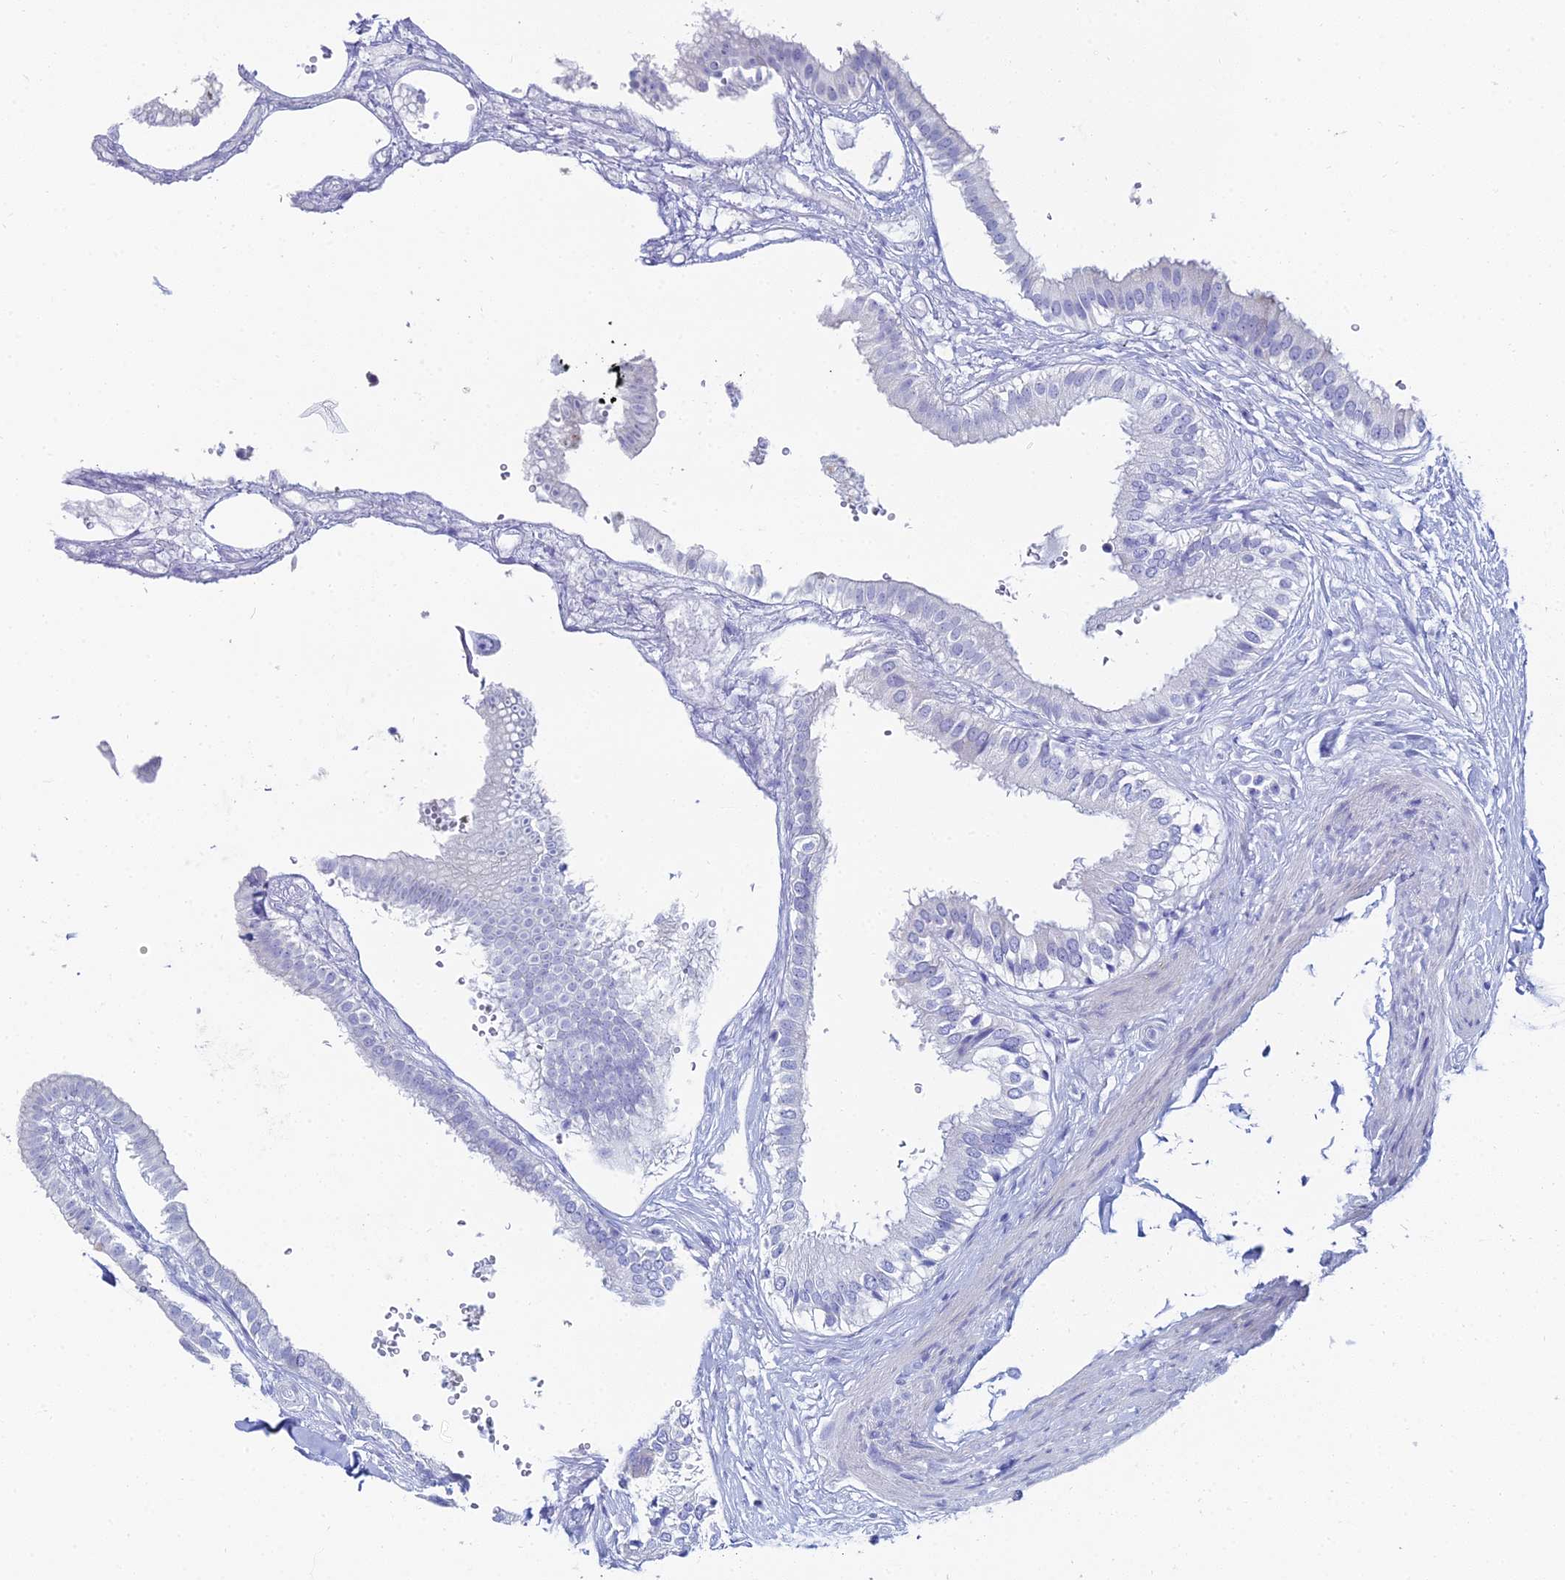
{"staining": {"intensity": "weak", "quantity": "<25%", "location": "cytoplasmic/membranous"}, "tissue": "gallbladder", "cell_type": "Glandular cells", "image_type": "normal", "snomed": [{"axis": "morphology", "description": "Normal tissue, NOS"}, {"axis": "topography", "description": "Gallbladder"}], "caption": "Glandular cells show no significant protein staining in benign gallbladder. (DAB (3,3'-diaminobenzidine) IHC visualized using brightfield microscopy, high magnification).", "gene": "HSPA1L", "patient": {"sex": "female", "age": 61}}